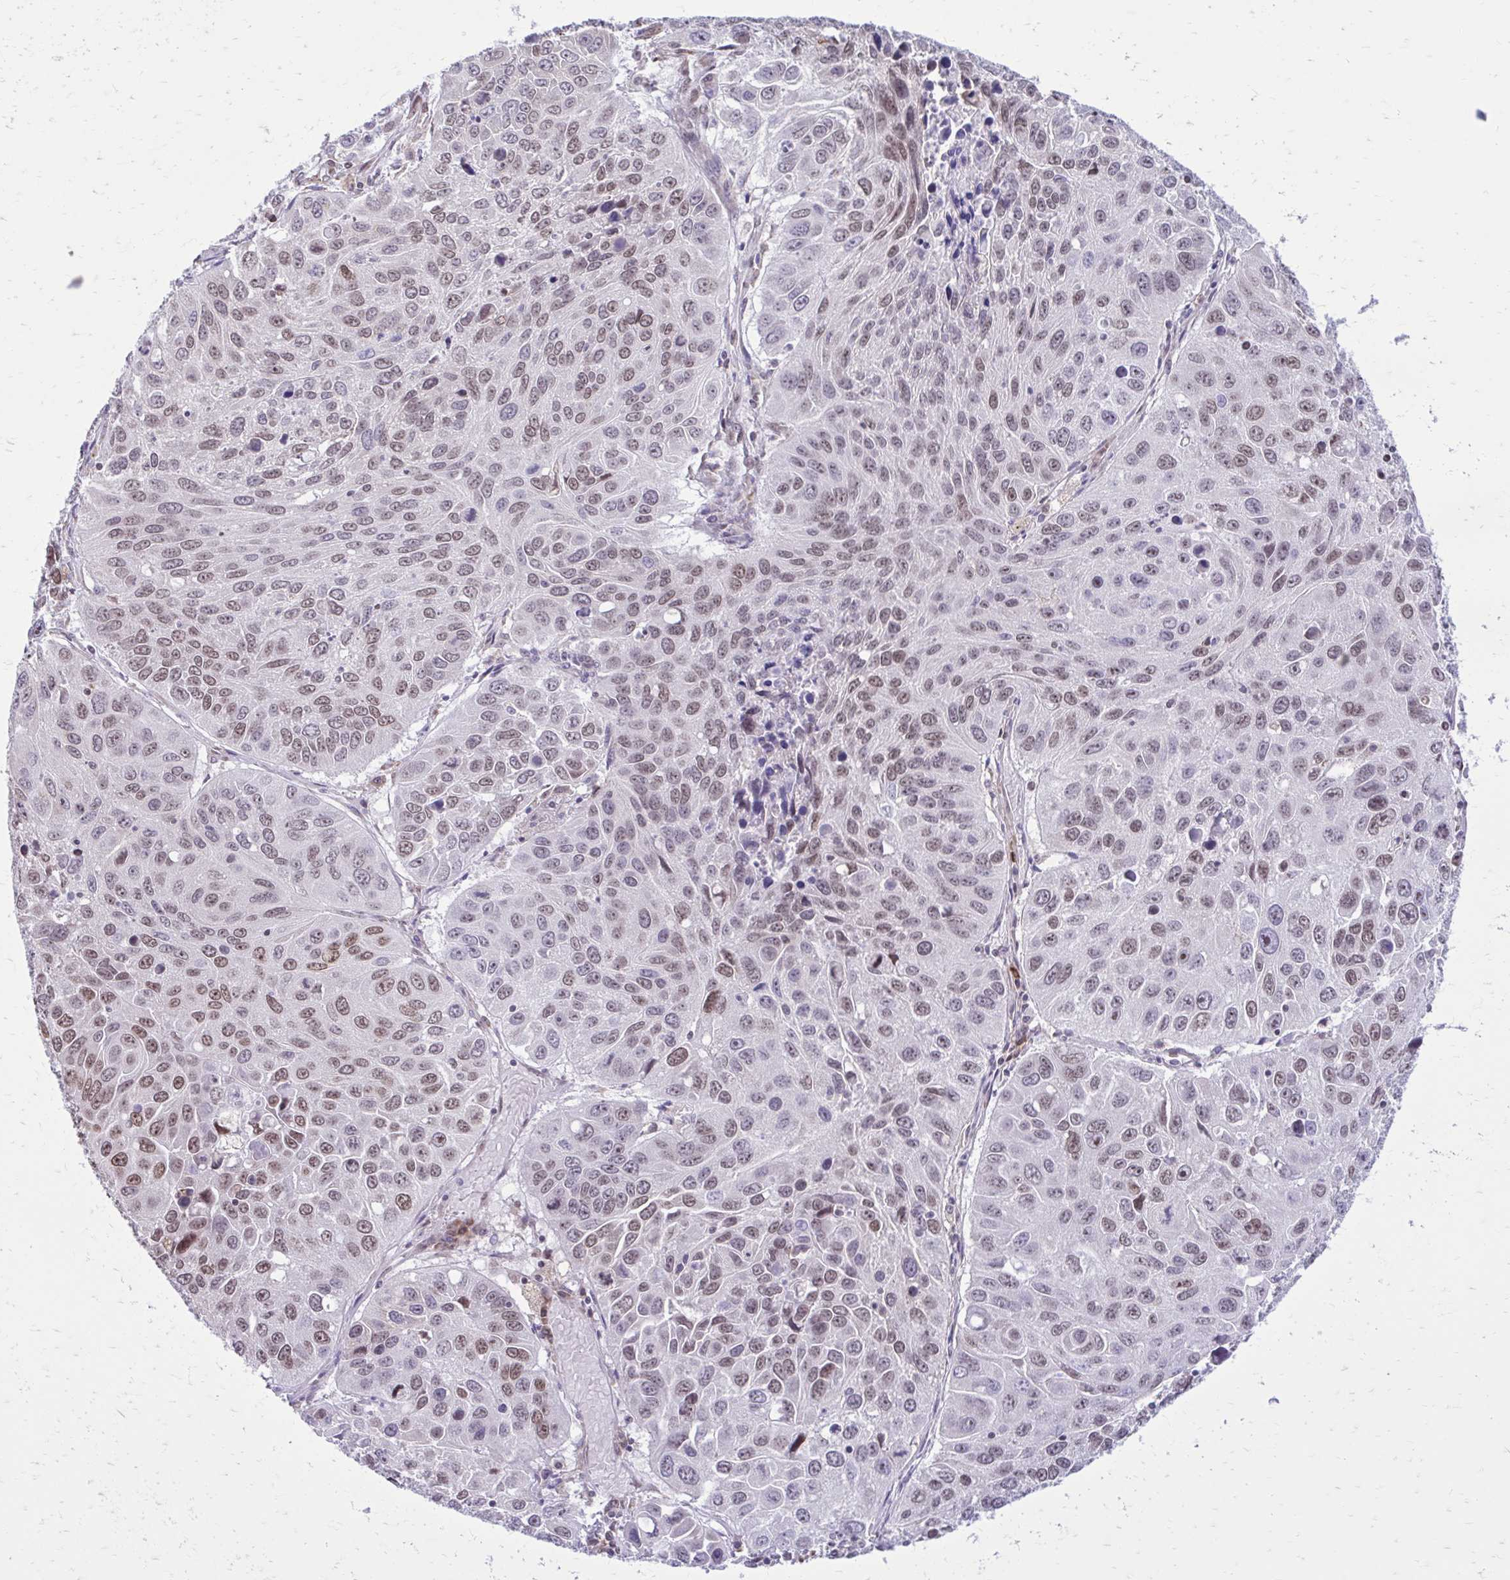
{"staining": {"intensity": "moderate", "quantity": ">75%", "location": "nuclear"}, "tissue": "lung cancer", "cell_type": "Tumor cells", "image_type": "cancer", "snomed": [{"axis": "morphology", "description": "Squamous cell carcinoma, NOS"}, {"axis": "topography", "description": "Lung"}], "caption": "This photomicrograph exhibits immunohistochemistry staining of human lung cancer (squamous cell carcinoma), with medium moderate nuclear staining in approximately >75% of tumor cells.", "gene": "PROSER1", "patient": {"sex": "female", "age": 61}}